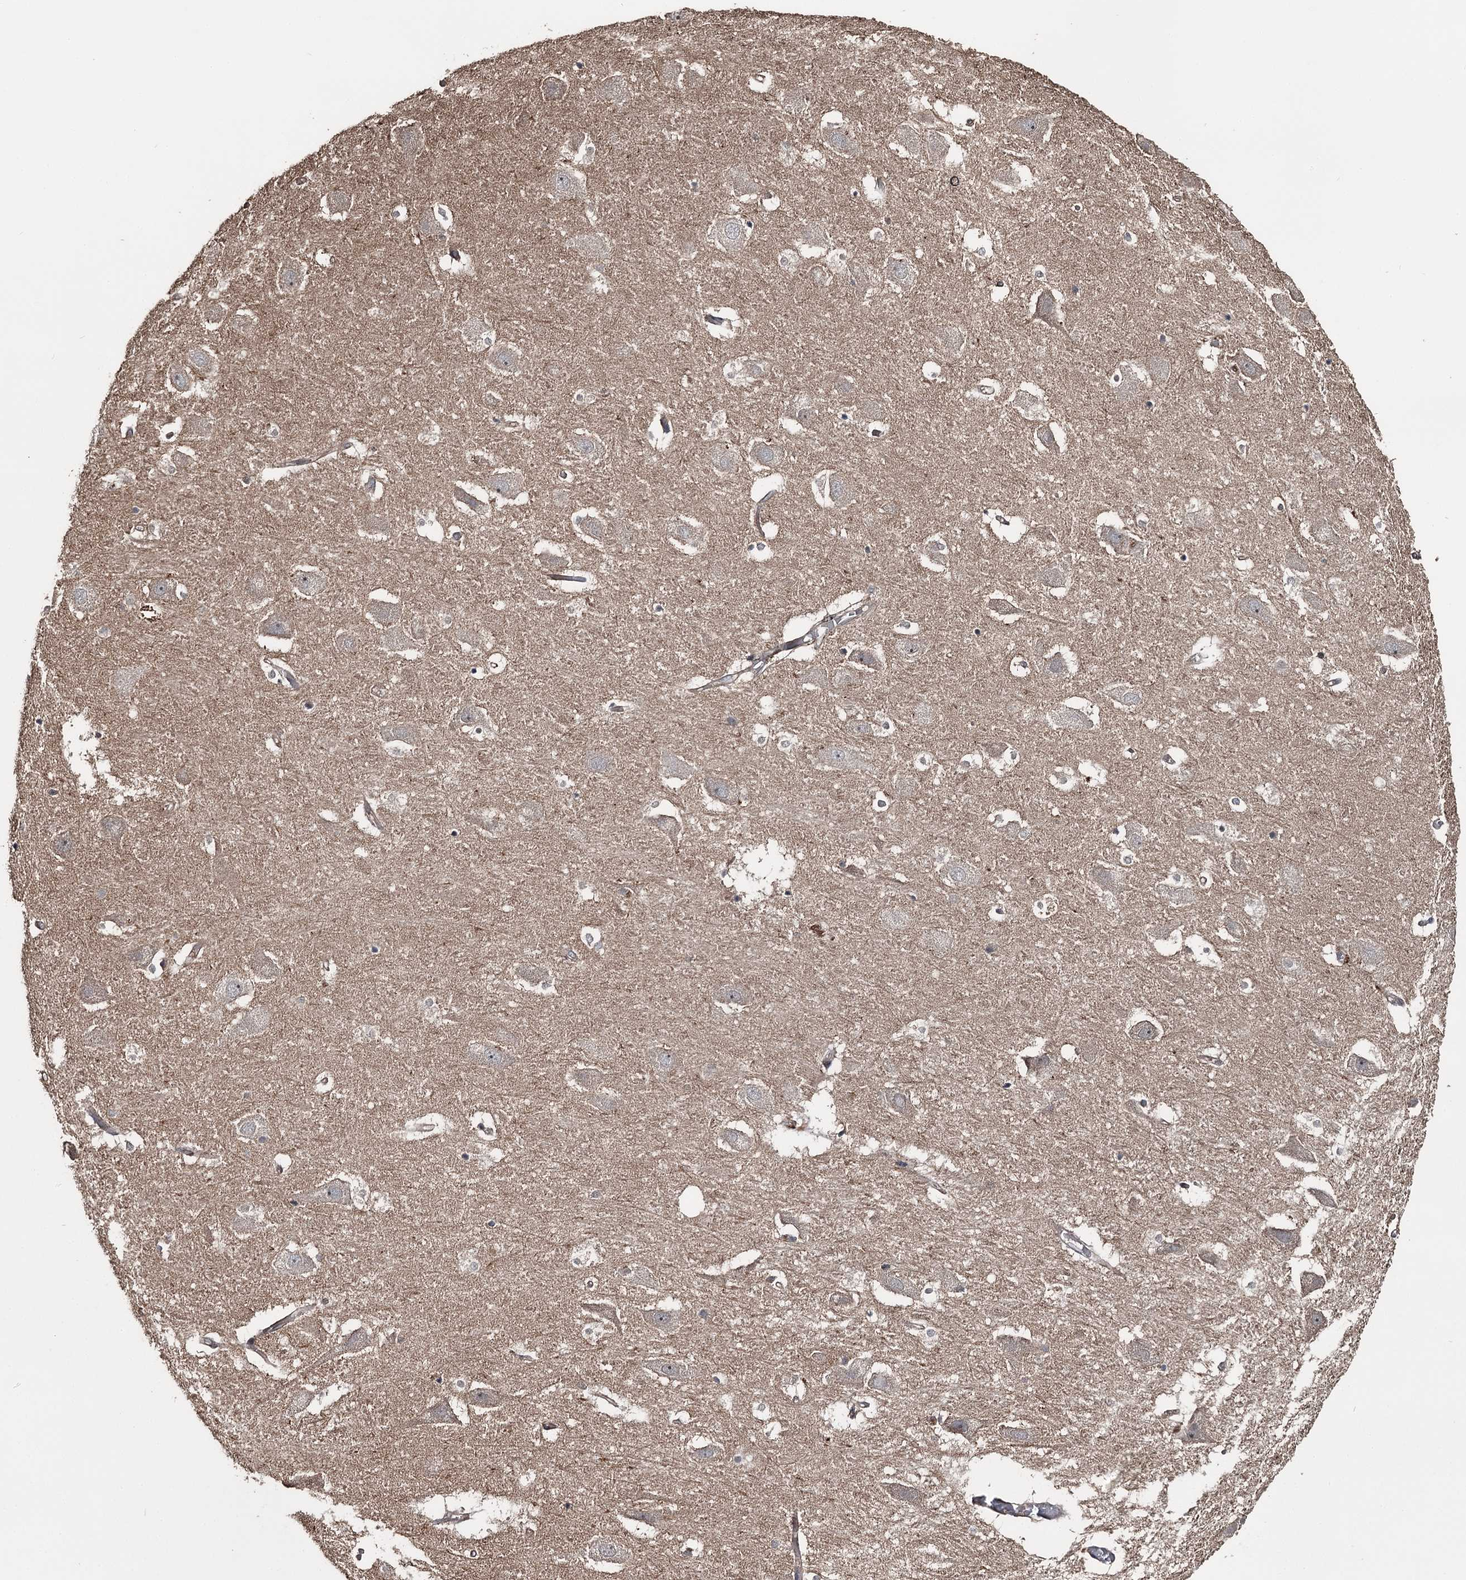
{"staining": {"intensity": "moderate", "quantity": "25%-75%", "location": "cytoplasmic/membranous"}, "tissue": "hippocampus", "cell_type": "Glial cells", "image_type": "normal", "snomed": [{"axis": "morphology", "description": "Normal tissue, NOS"}, {"axis": "topography", "description": "Hippocampus"}], "caption": "Unremarkable hippocampus reveals moderate cytoplasmic/membranous positivity in about 25%-75% of glial cells, visualized by immunohistochemistry. (DAB (3,3'-diaminobenzidine) = brown stain, brightfield microscopy at high magnification).", "gene": "RAB21", "patient": {"sex": "female", "age": 52}}